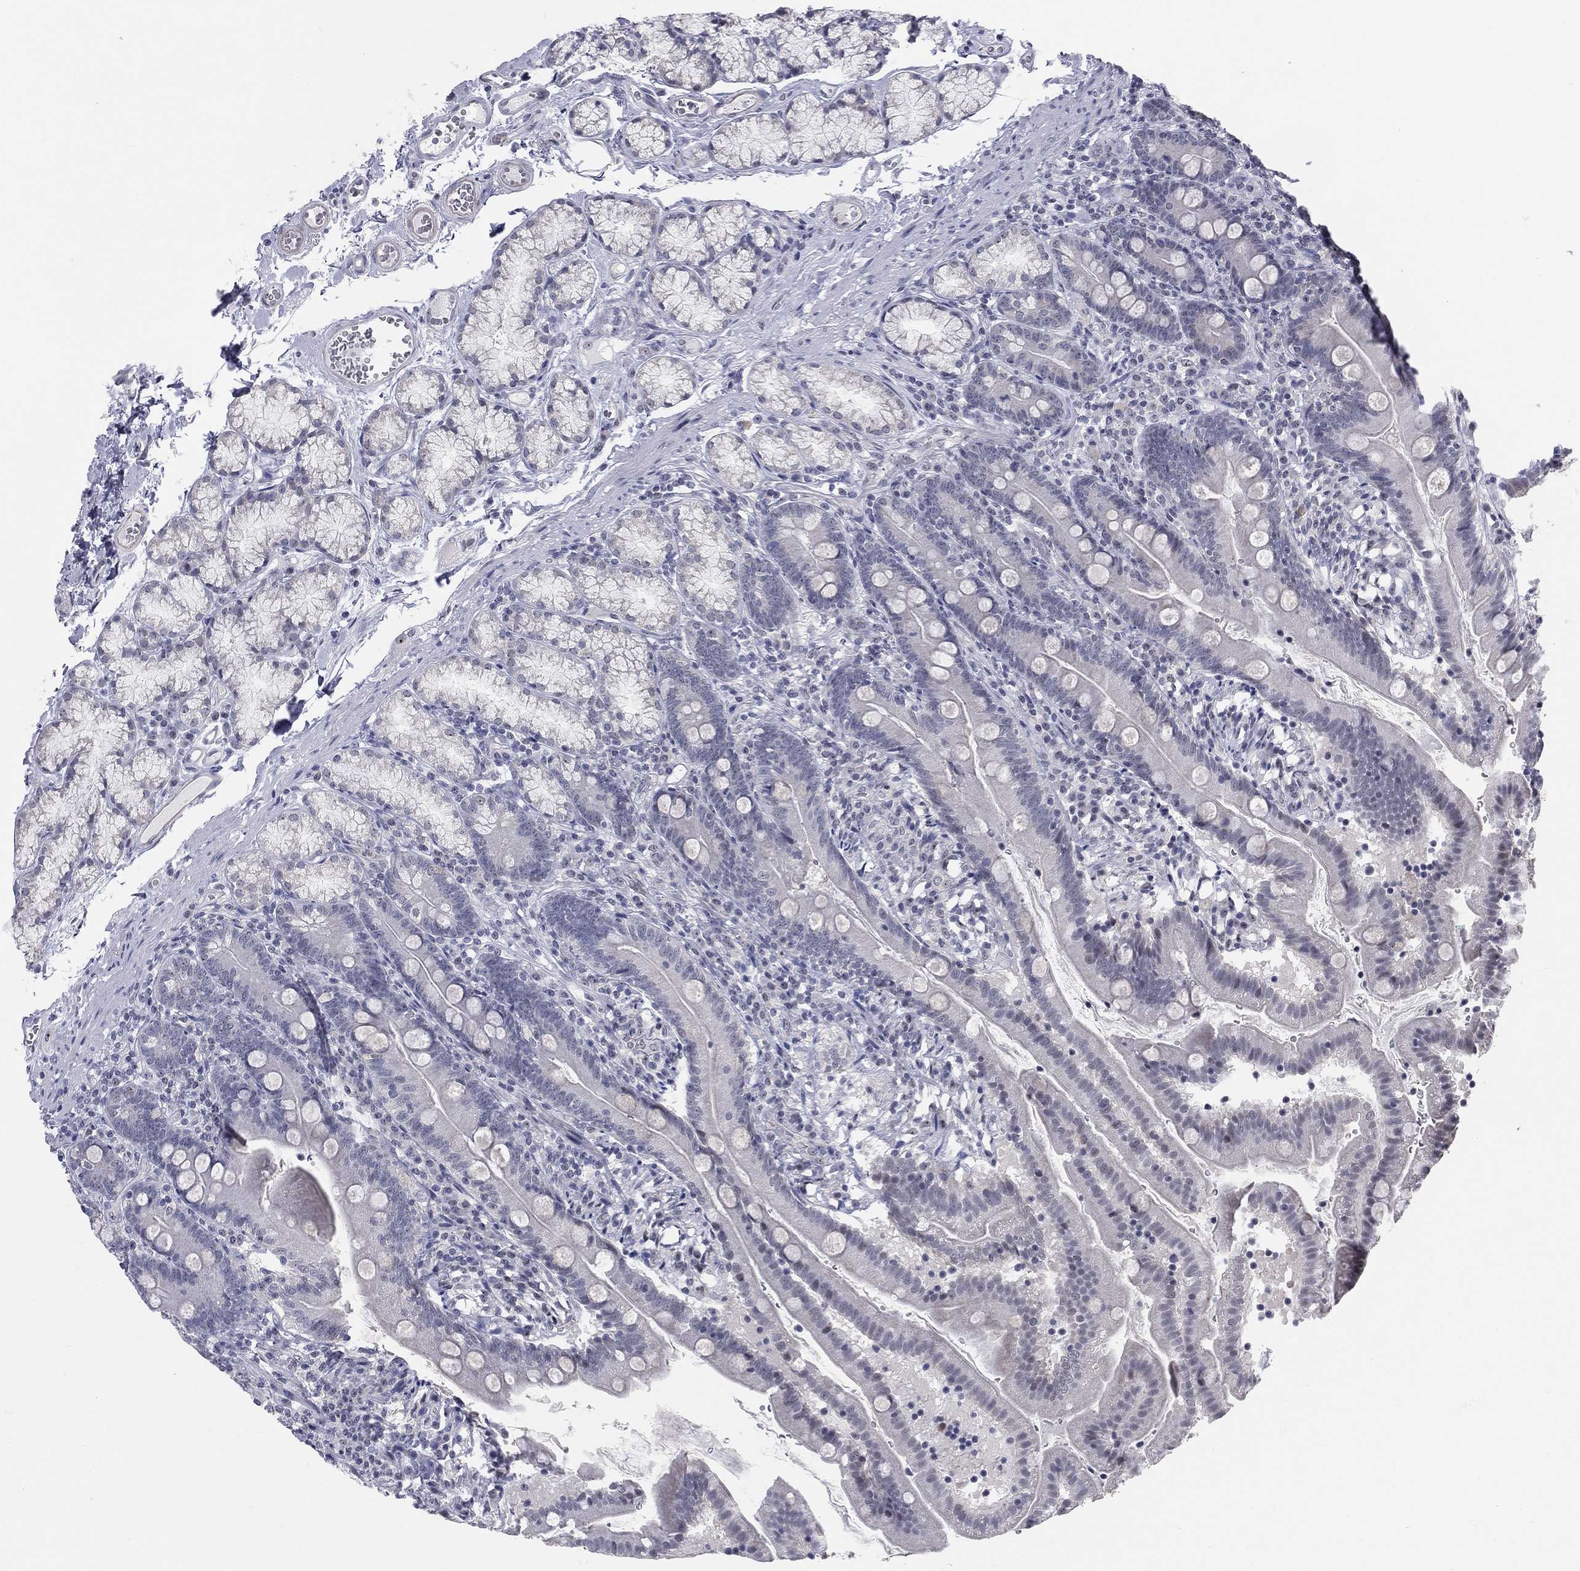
{"staining": {"intensity": "negative", "quantity": "none", "location": "none"}, "tissue": "duodenum", "cell_type": "Glandular cells", "image_type": "normal", "snomed": [{"axis": "morphology", "description": "Normal tissue, NOS"}, {"axis": "topography", "description": "Duodenum"}], "caption": "Immunohistochemistry (IHC) of unremarkable duodenum displays no expression in glandular cells.", "gene": "CD22", "patient": {"sex": "female", "age": 67}}